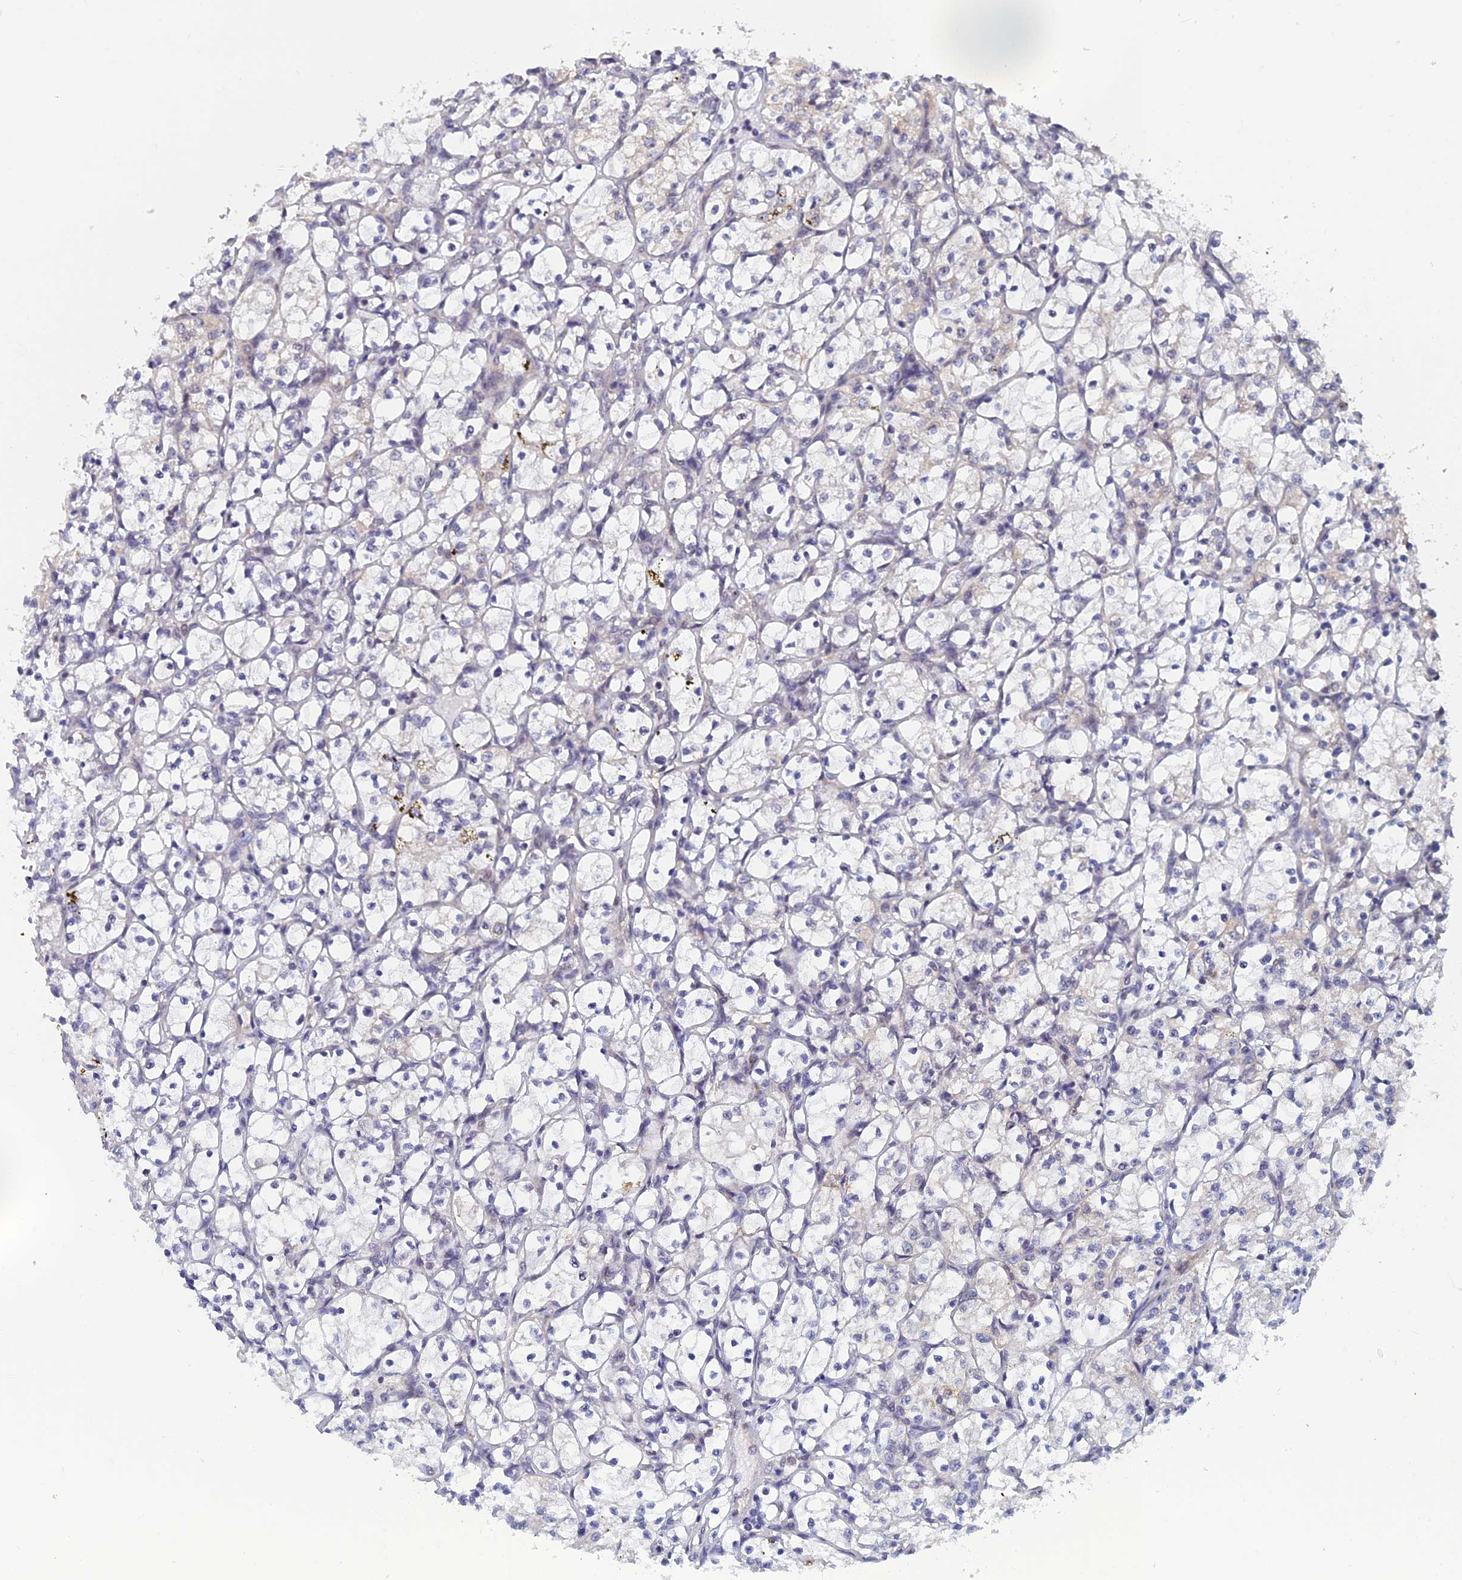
{"staining": {"intensity": "negative", "quantity": "none", "location": "none"}, "tissue": "renal cancer", "cell_type": "Tumor cells", "image_type": "cancer", "snomed": [{"axis": "morphology", "description": "Adenocarcinoma, NOS"}, {"axis": "topography", "description": "Kidney"}], "caption": "Tumor cells are negative for protein expression in human renal cancer.", "gene": "SRA1", "patient": {"sex": "female", "age": 69}}